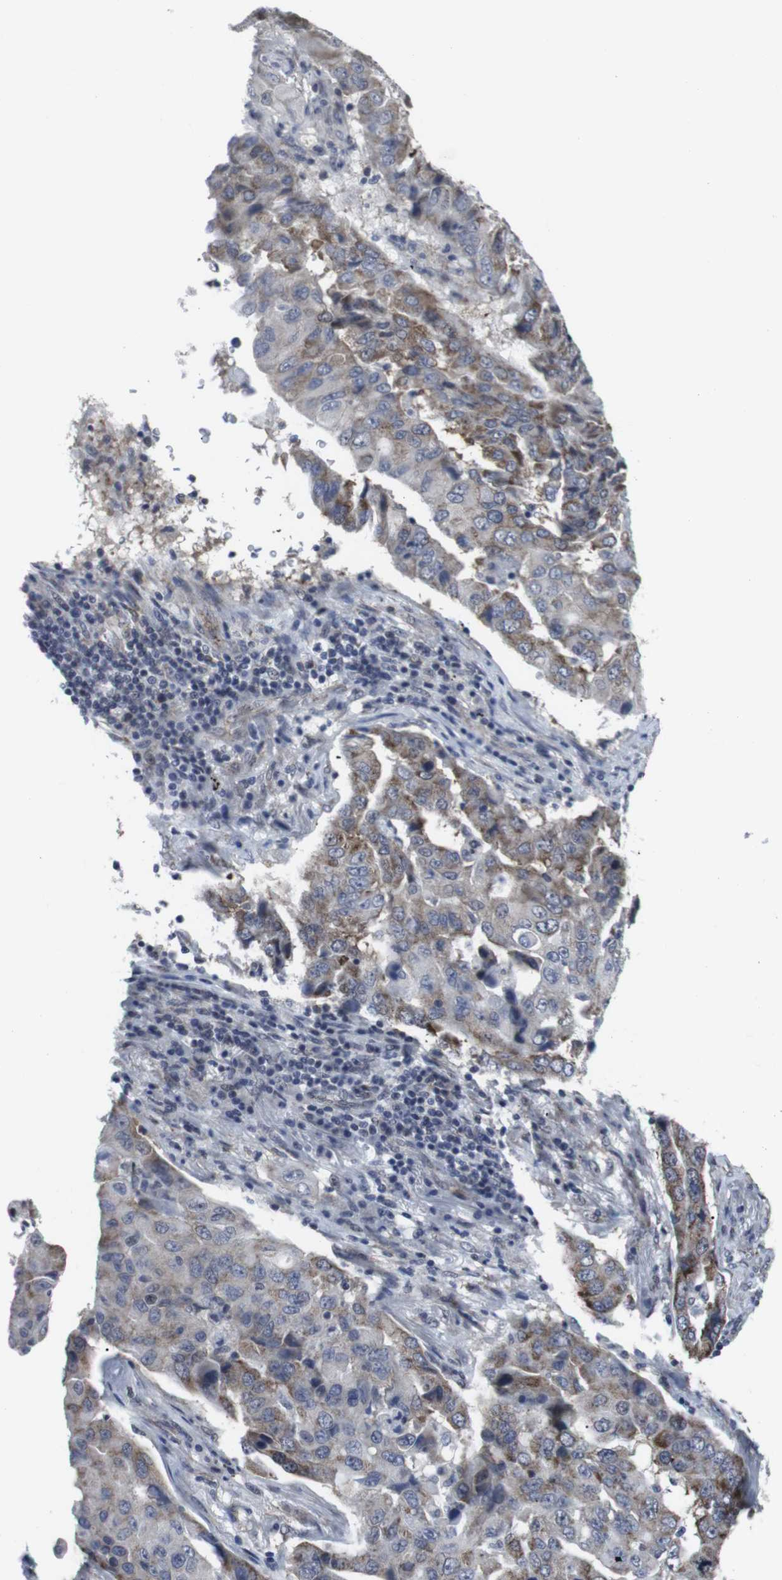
{"staining": {"intensity": "moderate", "quantity": ">75%", "location": "cytoplasmic/membranous"}, "tissue": "lung cancer", "cell_type": "Tumor cells", "image_type": "cancer", "snomed": [{"axis": "morphology", "description": "Adenocarcinoma, NOS"}, {"axis": "topography", "description": "Lung"}], "caption": "The micrograph displays immunohistochemical staining of lung cancer. There is moderate cytoplasmic/membranous expression is seen in approximately >75% of tumor cells.", "gene": "GEMIN2", "patient": {"sex": "female", "age": 65}}